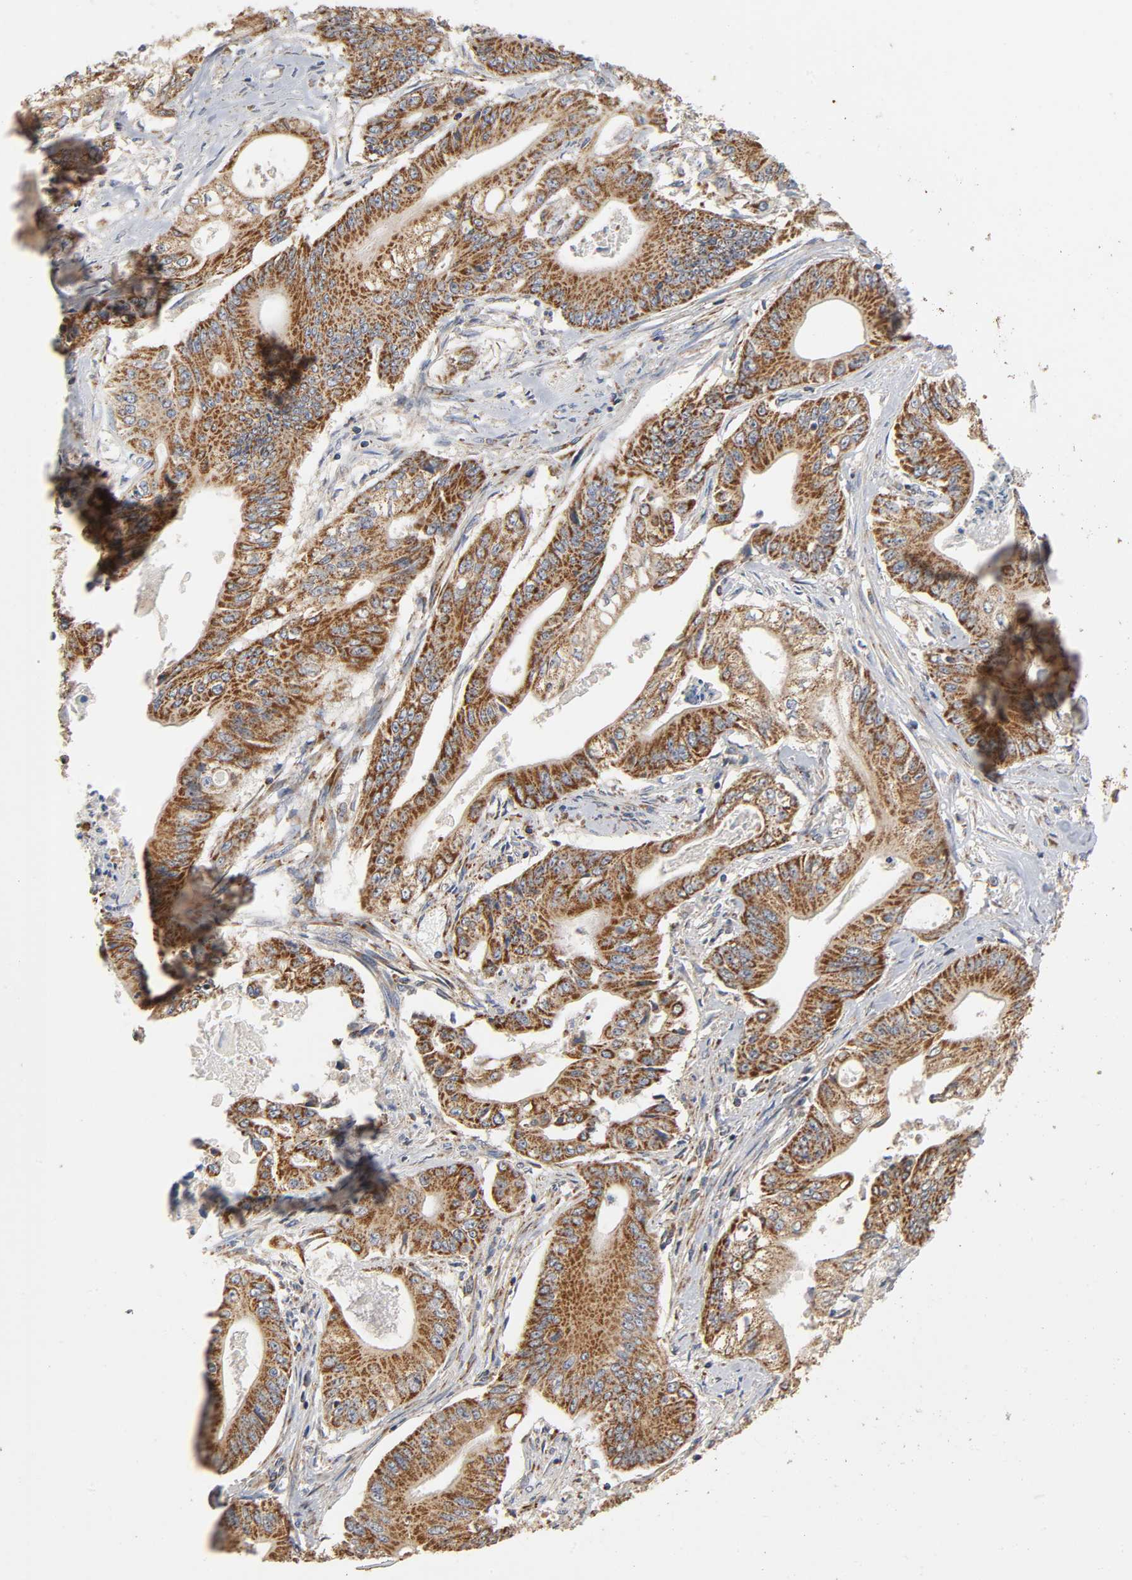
{"staining": {"intensity": "strong", "quantity": ">75%", "location": "cytoplasmic/membranous"}, "tissue": "pancreatic cancer", "cell_type": "Tumor cells", "image_type": "cancer", "snomed": [{"axis": "morphology", "description": "Normal tissue, NOS"}, {"axis": "topography", "description": "Lymph node"}], "caption": "Pancreatic cancer stained with DAB immunohistochemistry (IHC) displays high levels of strong cytoplasmic/membranous staining in about >75% of tumor cells. The protein is shown in brown color, while the nuclei are stained blue.", "gene": "NDUFS3", "patient": {"sex": "male", "age": 62}}